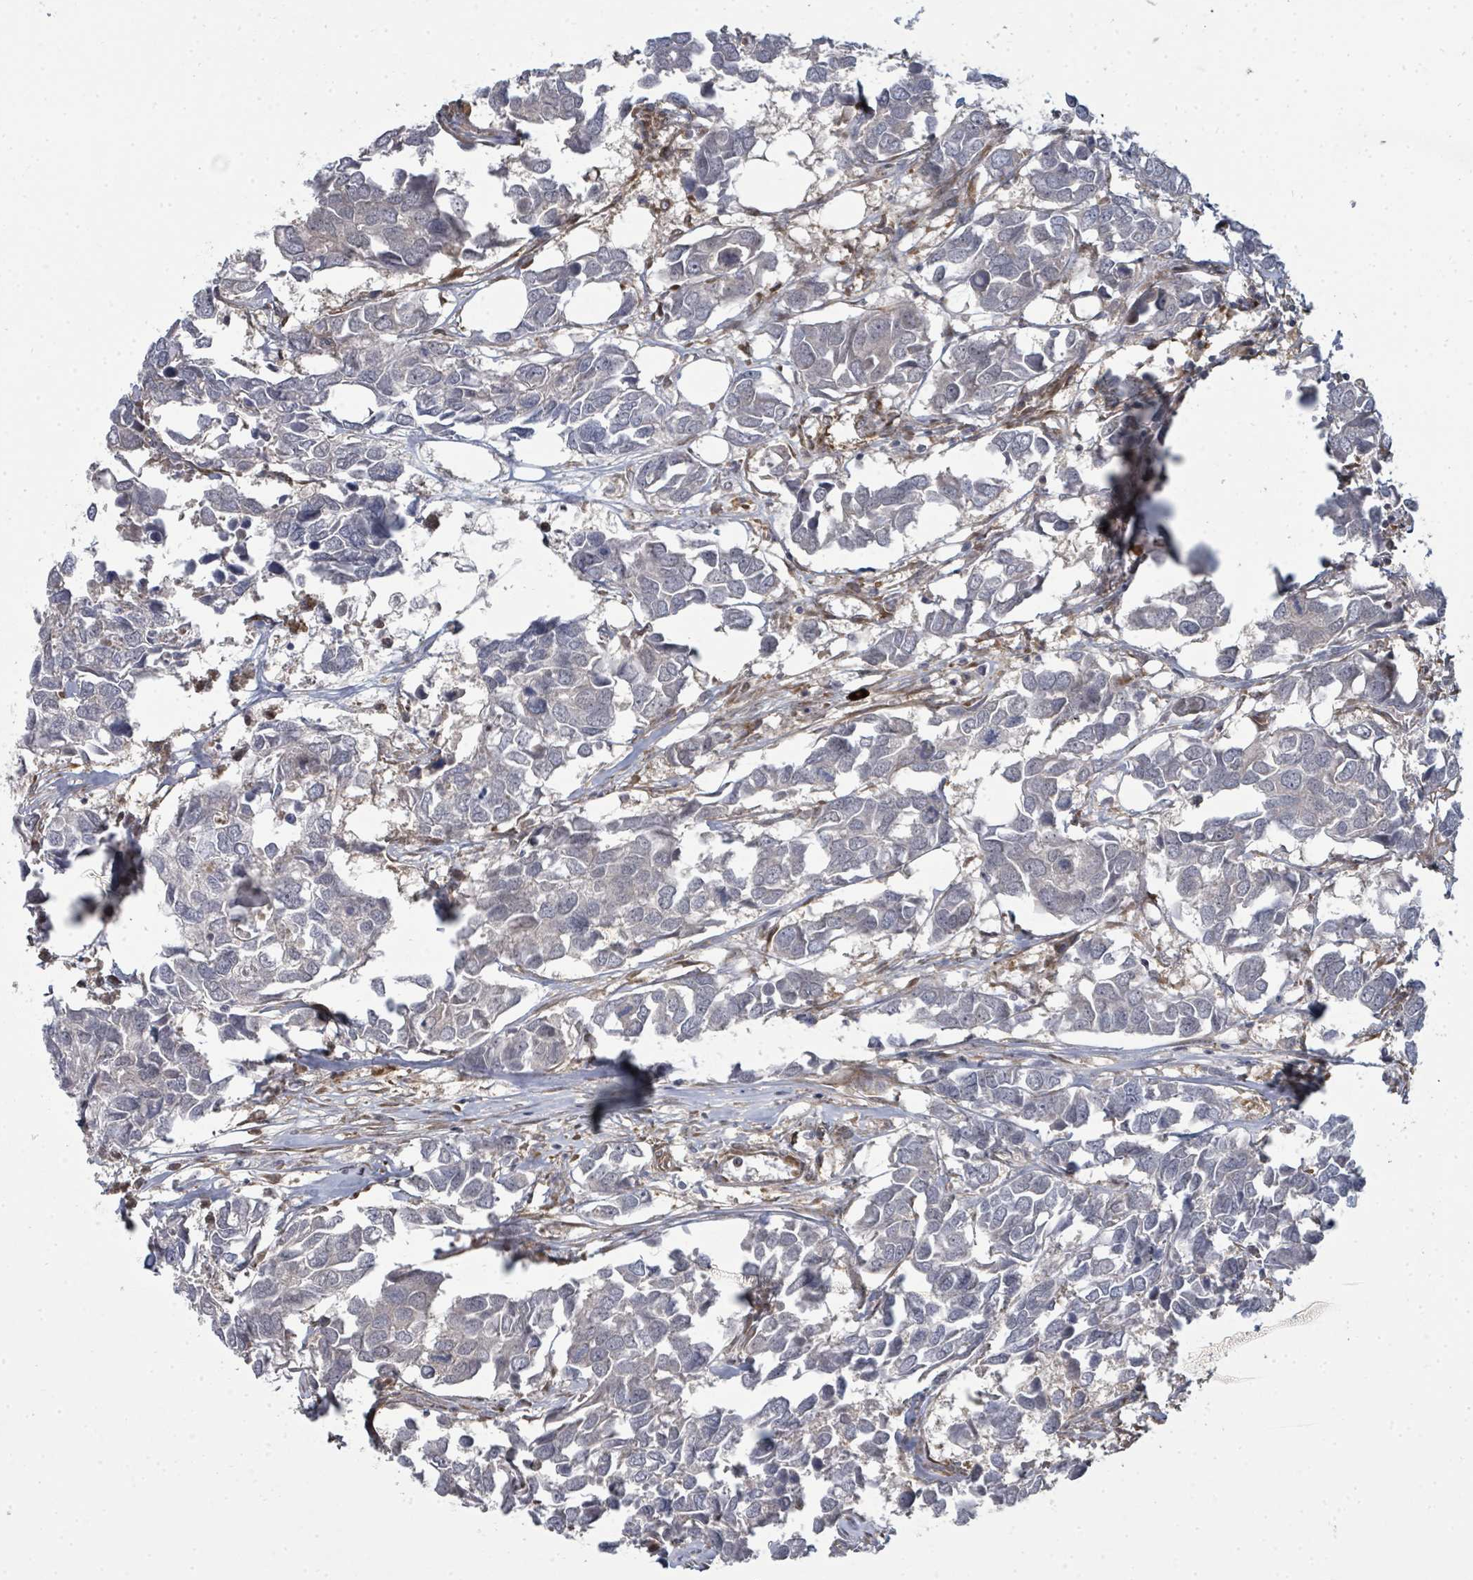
{"staining": {"intensity": "negative", "quantity": "none", "location": "none"}, "tissue": "breast cancer", "cell_type": "Tumor cells", "image_type": "cancer", "snomed": [{"axis": "morphology", "description": "Duct carcinoma"}, {"axis": "topography", "description": "Breast"}], "caption": "Photomicrograph shows no protein expression in tumor cells of breast cancer (infiltrating ductal carcinoma) tissue.", "gene": "PSMG2", "patient": {"sex": "female", "age": 83}}